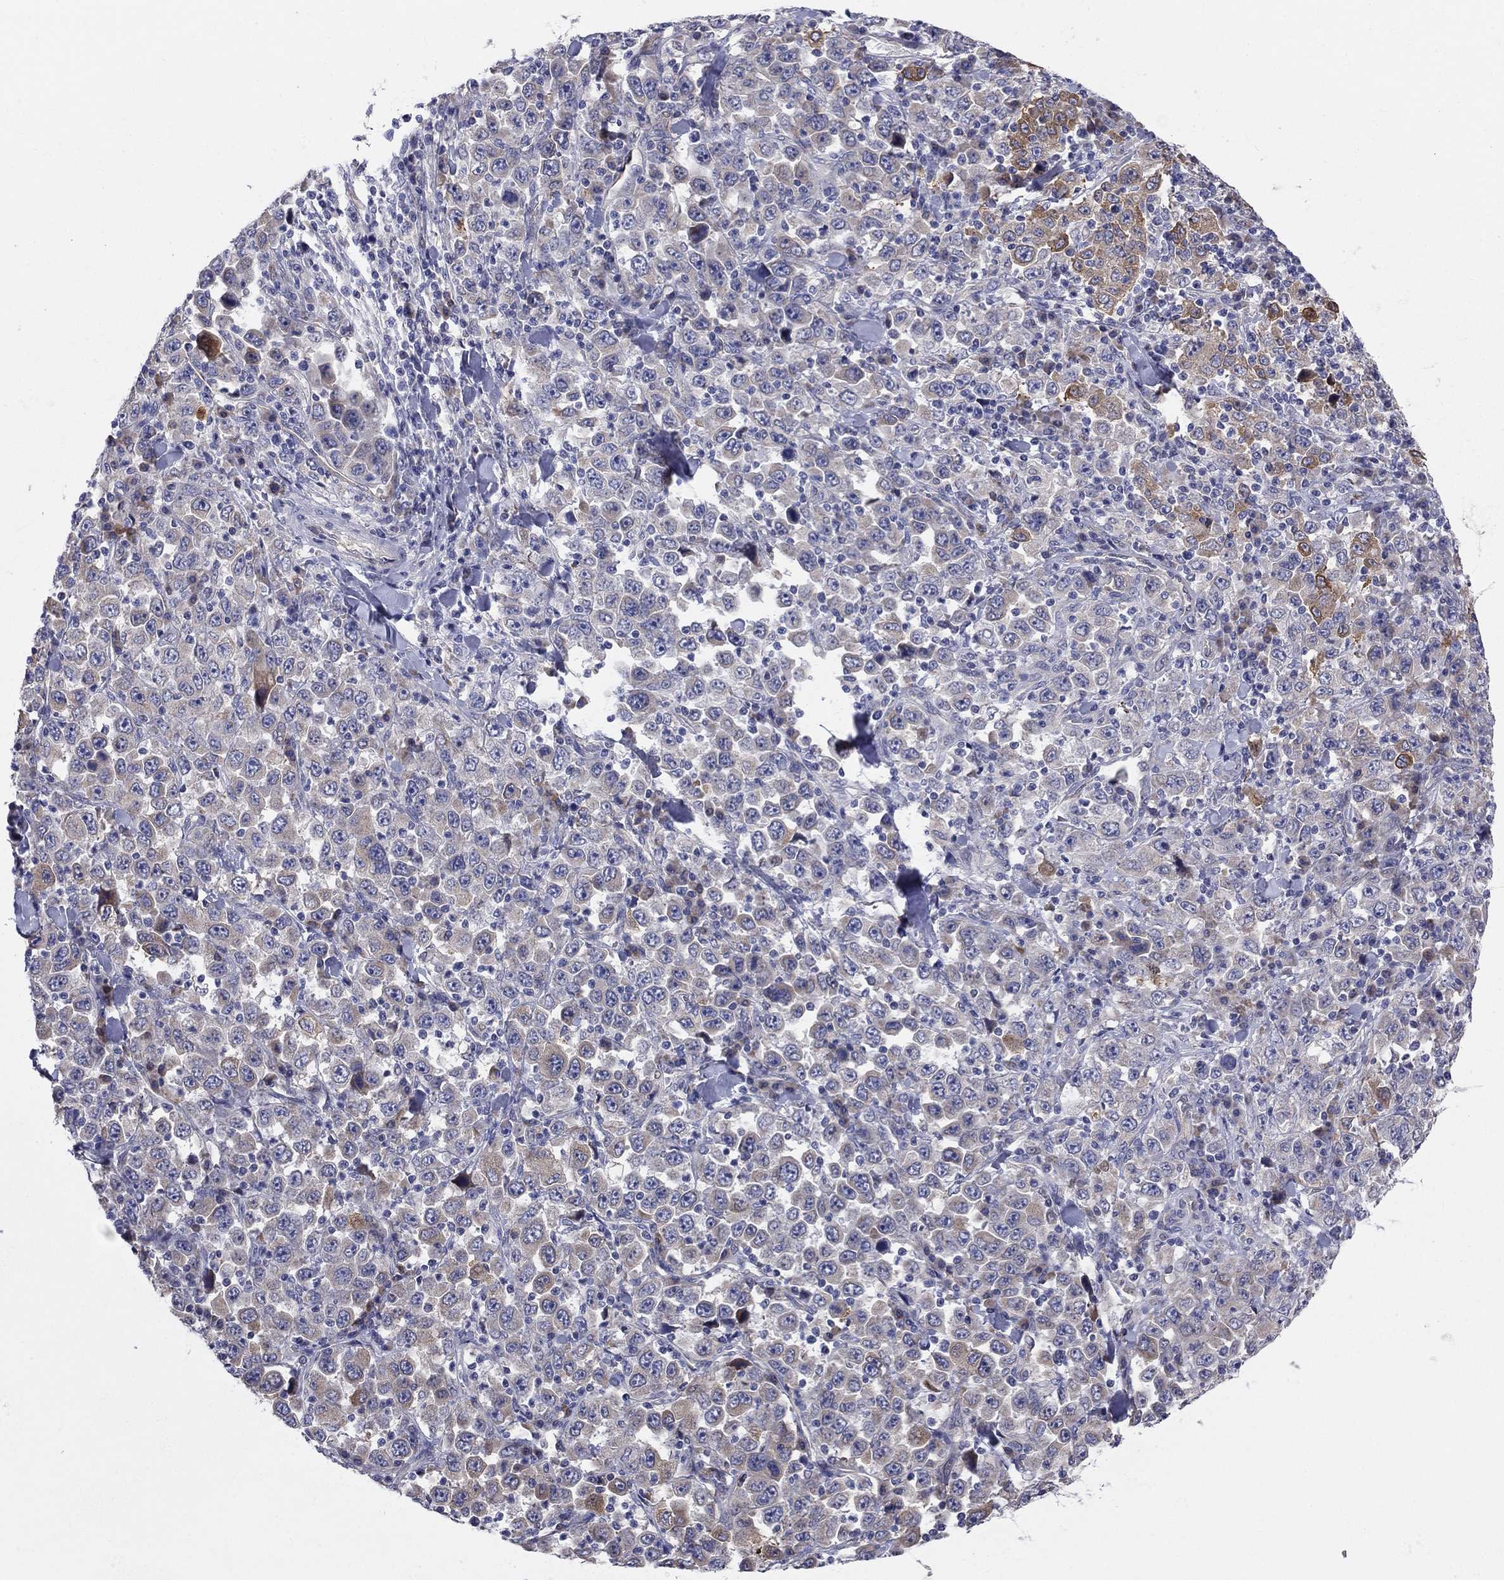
{"staining": {"intensity": "moderate", "quantity": "<25%", "location": "cytoplasmic/membranous"}, "tissue": "stomach cancer", "cell_type": "Tumor cells", "image_type": "cancer", "snomed": [{"axis": "morphology", "description": "Normal tissue, NOS"}, {"axis": "morphology", "description": "Adenocarcinoma, NOS"}, {"axis": "topography", "description": "Stomach, upper"}, {"axis": "topography", "description": "Stomach"}], "caption": "Protein staining reveals moderate cytoplasmic/membranous expression in approximately <25% of tumor cells in stomach adenocarcinoma. The protein of interest is stained brown, and the nuclei are stained in blue (DAB (3,3'-diaminobenzidine) IHC with brightfield microscopy, high magnification).", "gene": "EMP2", "patient": {"sex": "male", "age": 59}}